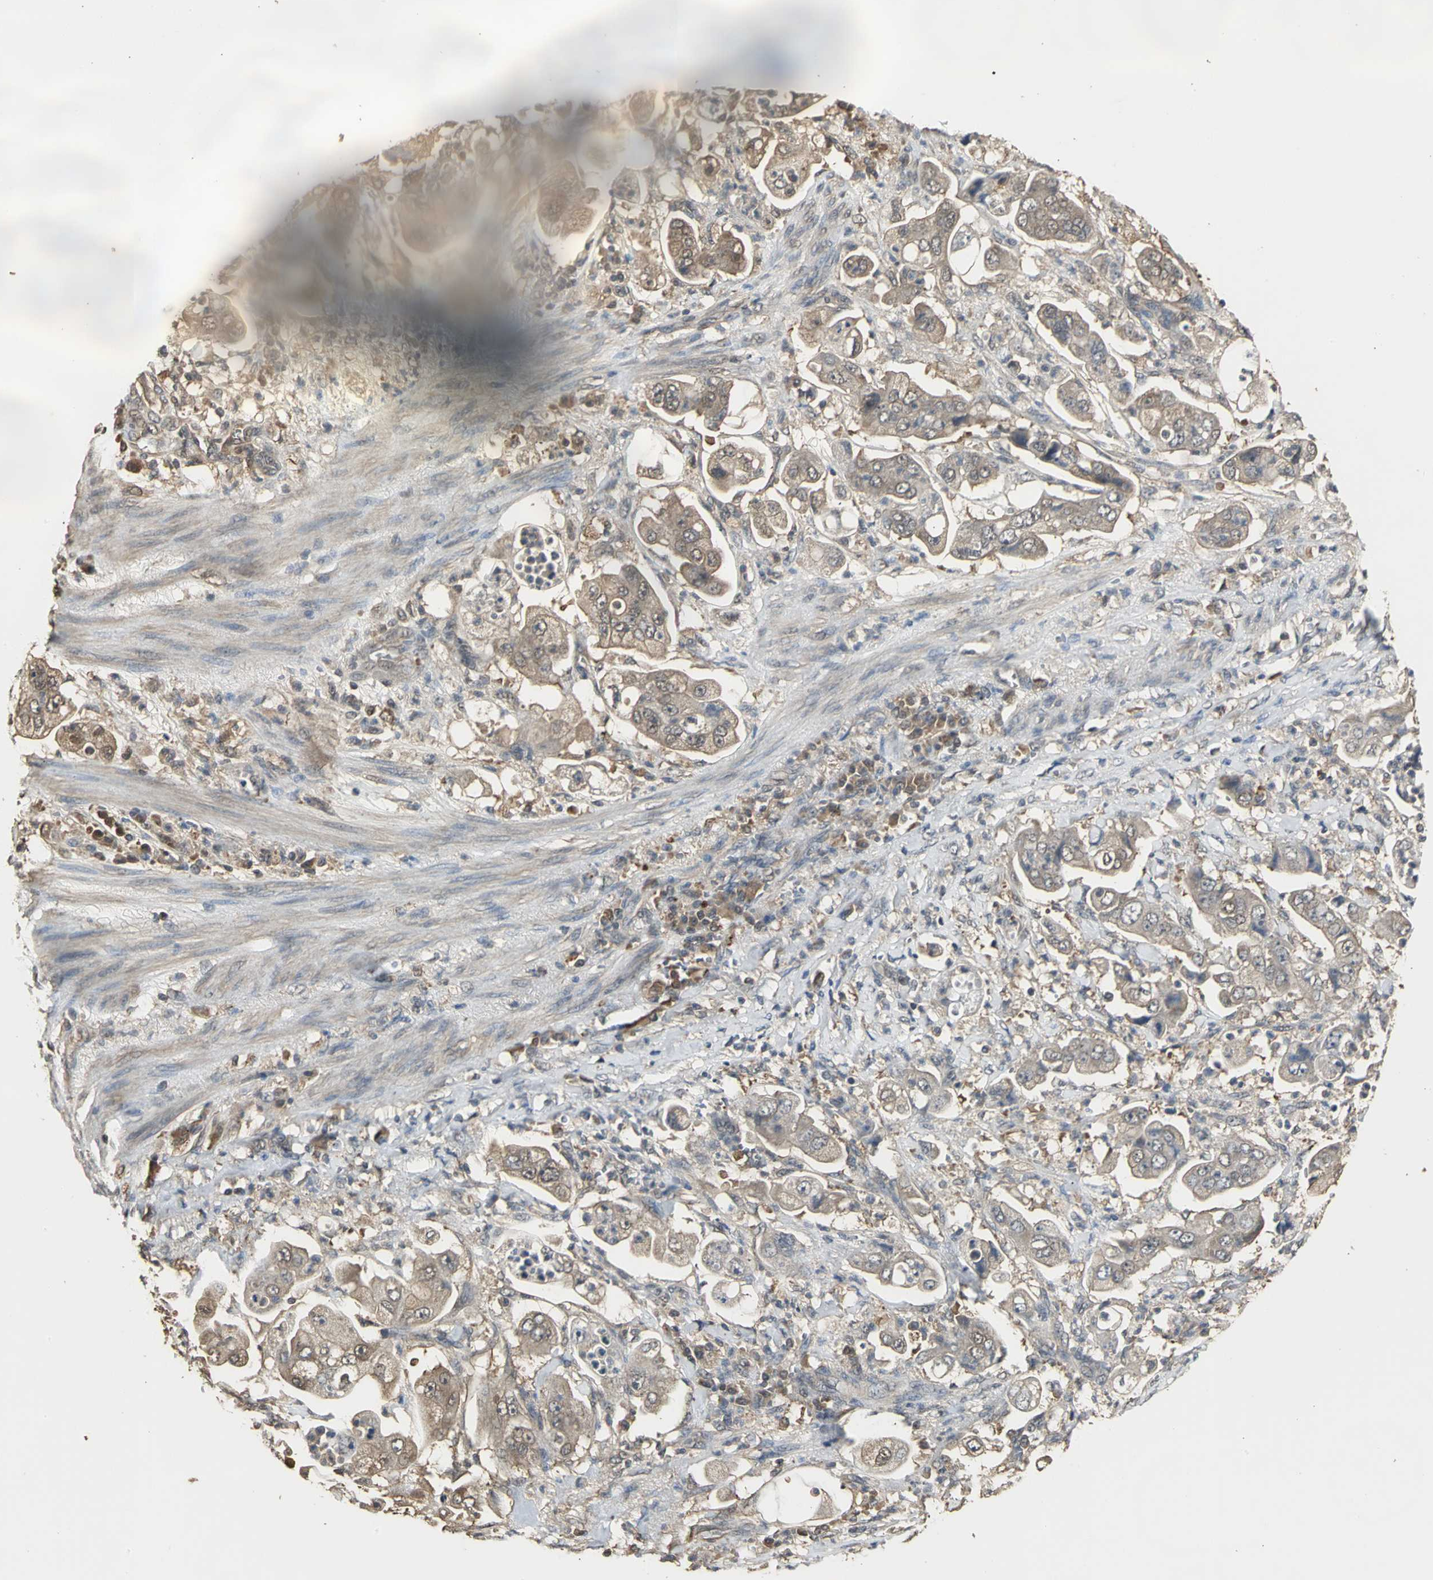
{"staining": {"intensity": "moderate", "quantity": ">75%", "location": "cytoplasmic/membranous"}, "tissue": "stomach cancer", "cell_type": "Tumor cells", "image_type": "cancer", "snomed": [{"axis": "morphology", "description": "Adenocarcinoma, NOS"}, {"axis": "topography", "description": "Stomach"}], "caption": "DAB (3,3'-diaminobenzidine) immunohistochemical staining of adenocarcinoma (stomach) demonstrates moderate cytoplasmic/membranous protein positivity in about >75% of tumor cells.", "gene": "PARK7", "patient": {"sex": "male", "age": 62}}